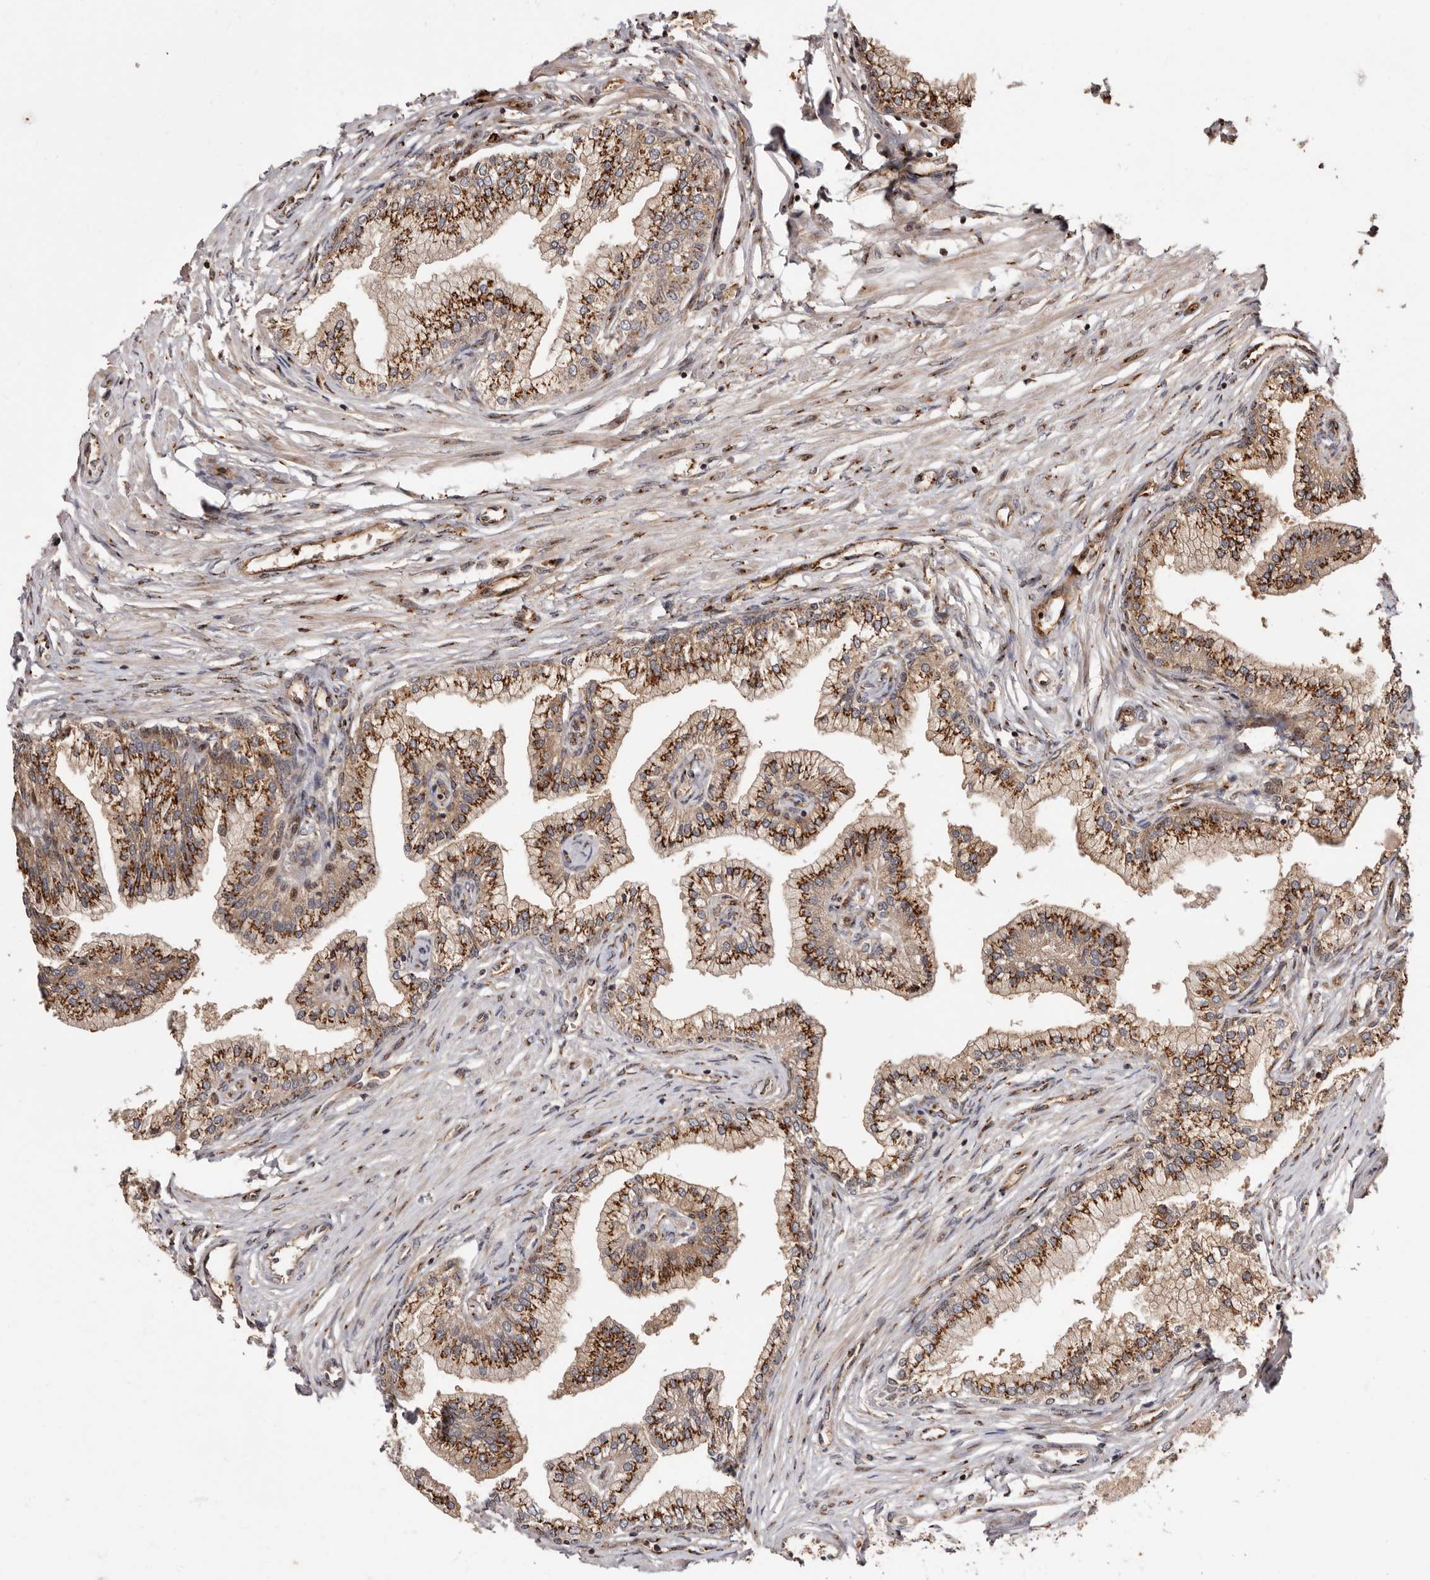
{"staining": {"intensity": "strong", "quantity": ">75%", "location": "cytoplasmic/membranous"}, "tissue": "prostate", "cell_type": "Glandular cells", "image_type": "normal", "snomed": [{"axis": "morphology", "description": "Normal tissue, NOS"}, {"axis": "morphology", "description": "Urothelial carcinoma, Low grade"}, {"axis": "topography", "description": "Urinary bladder"}, {"axis": "topography", "description": "Prostate"}], "caption": "Immunohistochemistry (IHC) micrograph of normal prostate: prostate stained using immunohistochemistry displays high levels of strong protein expression localized specifically in the cytoplasmic/membranous of glandular cells, appearing as a cytoplasmic/membranous brown color.", "gene": "GPR27", "patient": {"sex": "male", "age": 60}}